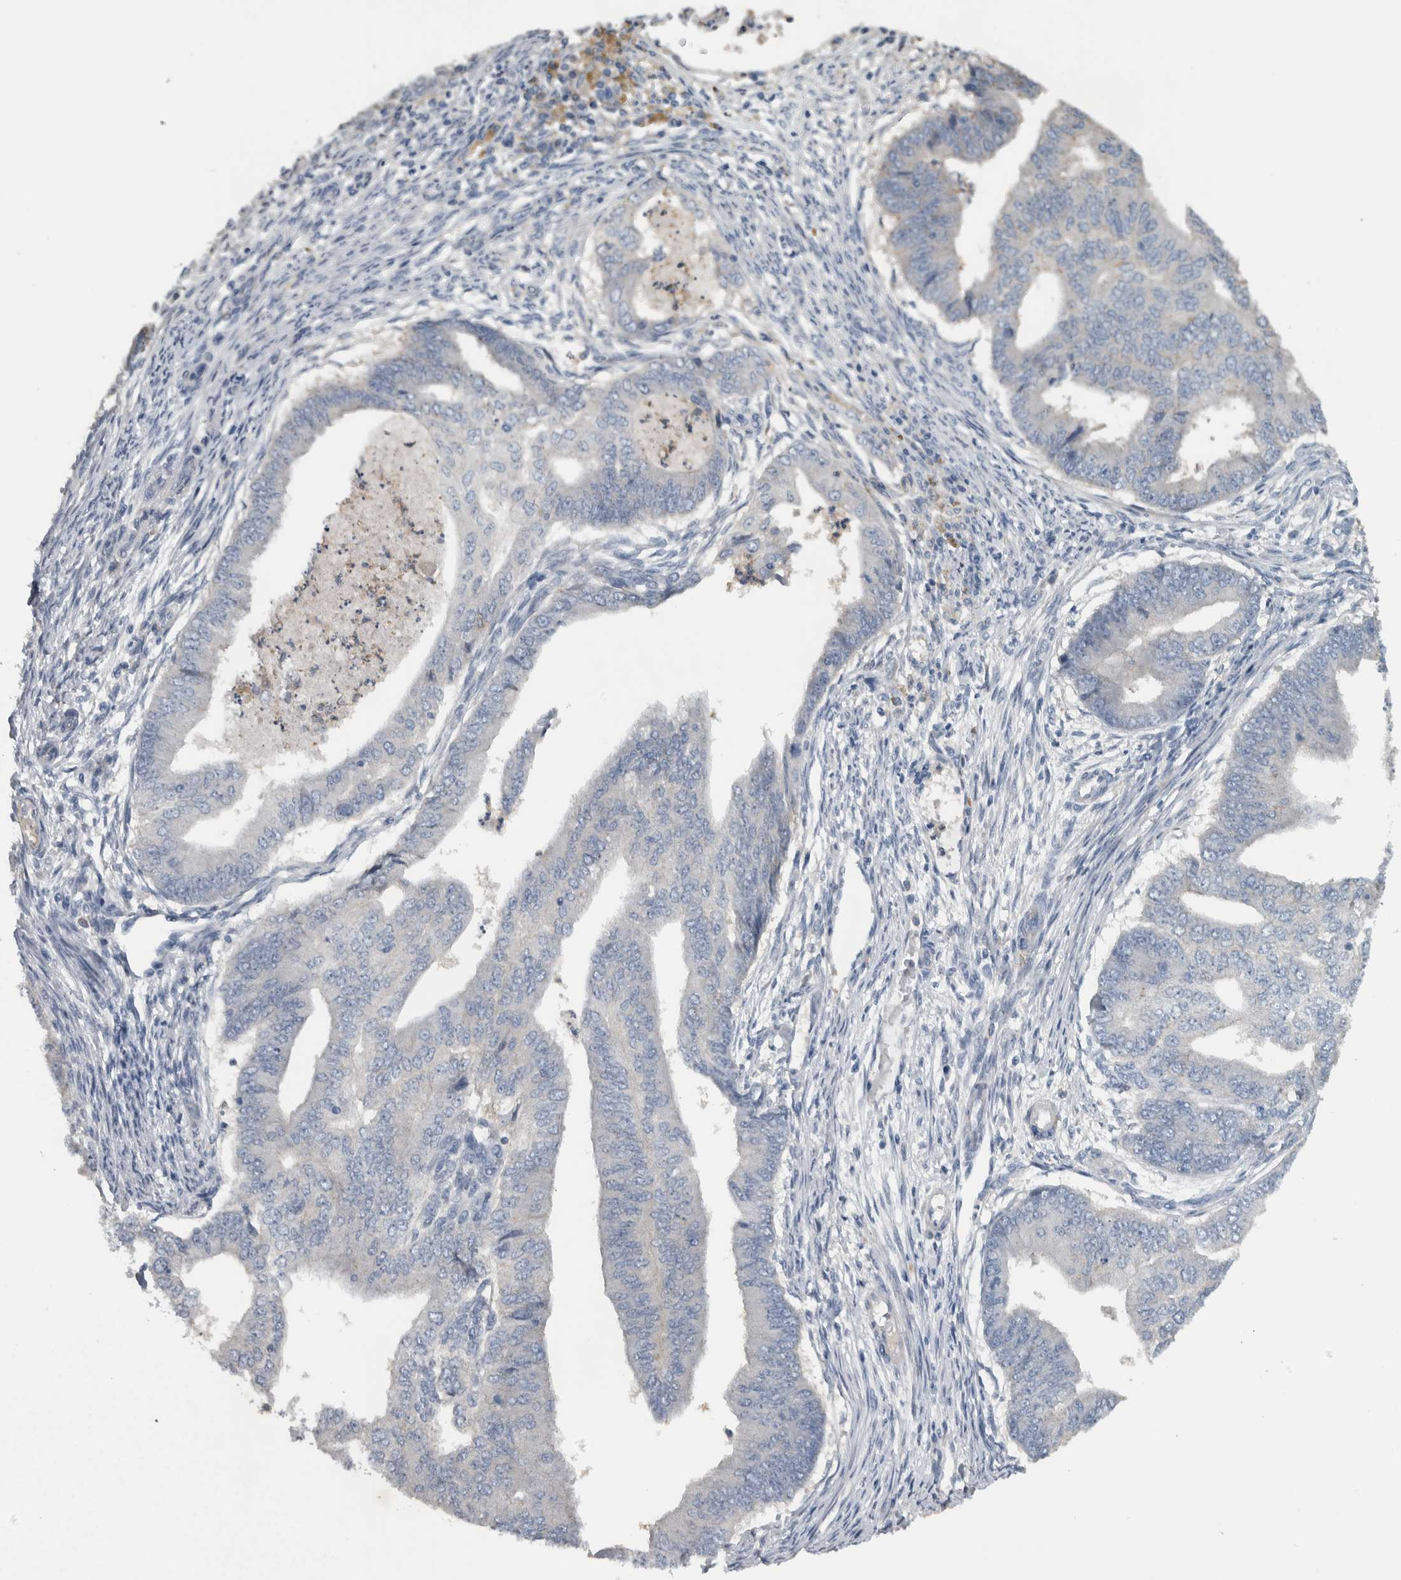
{"staining": {"intensity": "negative", "quantity": "none", "location": "none"}, "tissue": "endometrial cancer", "cell_type": "Tumor cells", "image_type": "cancer", "snomed": [{"axis": "morphology", "description": "Polyp, NOS"}, {"axis": "morphology", "description": "Adenocarcinoma, NOS"}, {"axis": "morphology", "description": "Adenoma, NOS"}, {"axis": "topography", "description": "Endometrium"}], "caption": "The micrograph exhibits no staining of tumor cells in polyp (endometrial).", "gene": "NT5C2", "patient": {"sex": "female", "age": 79}}